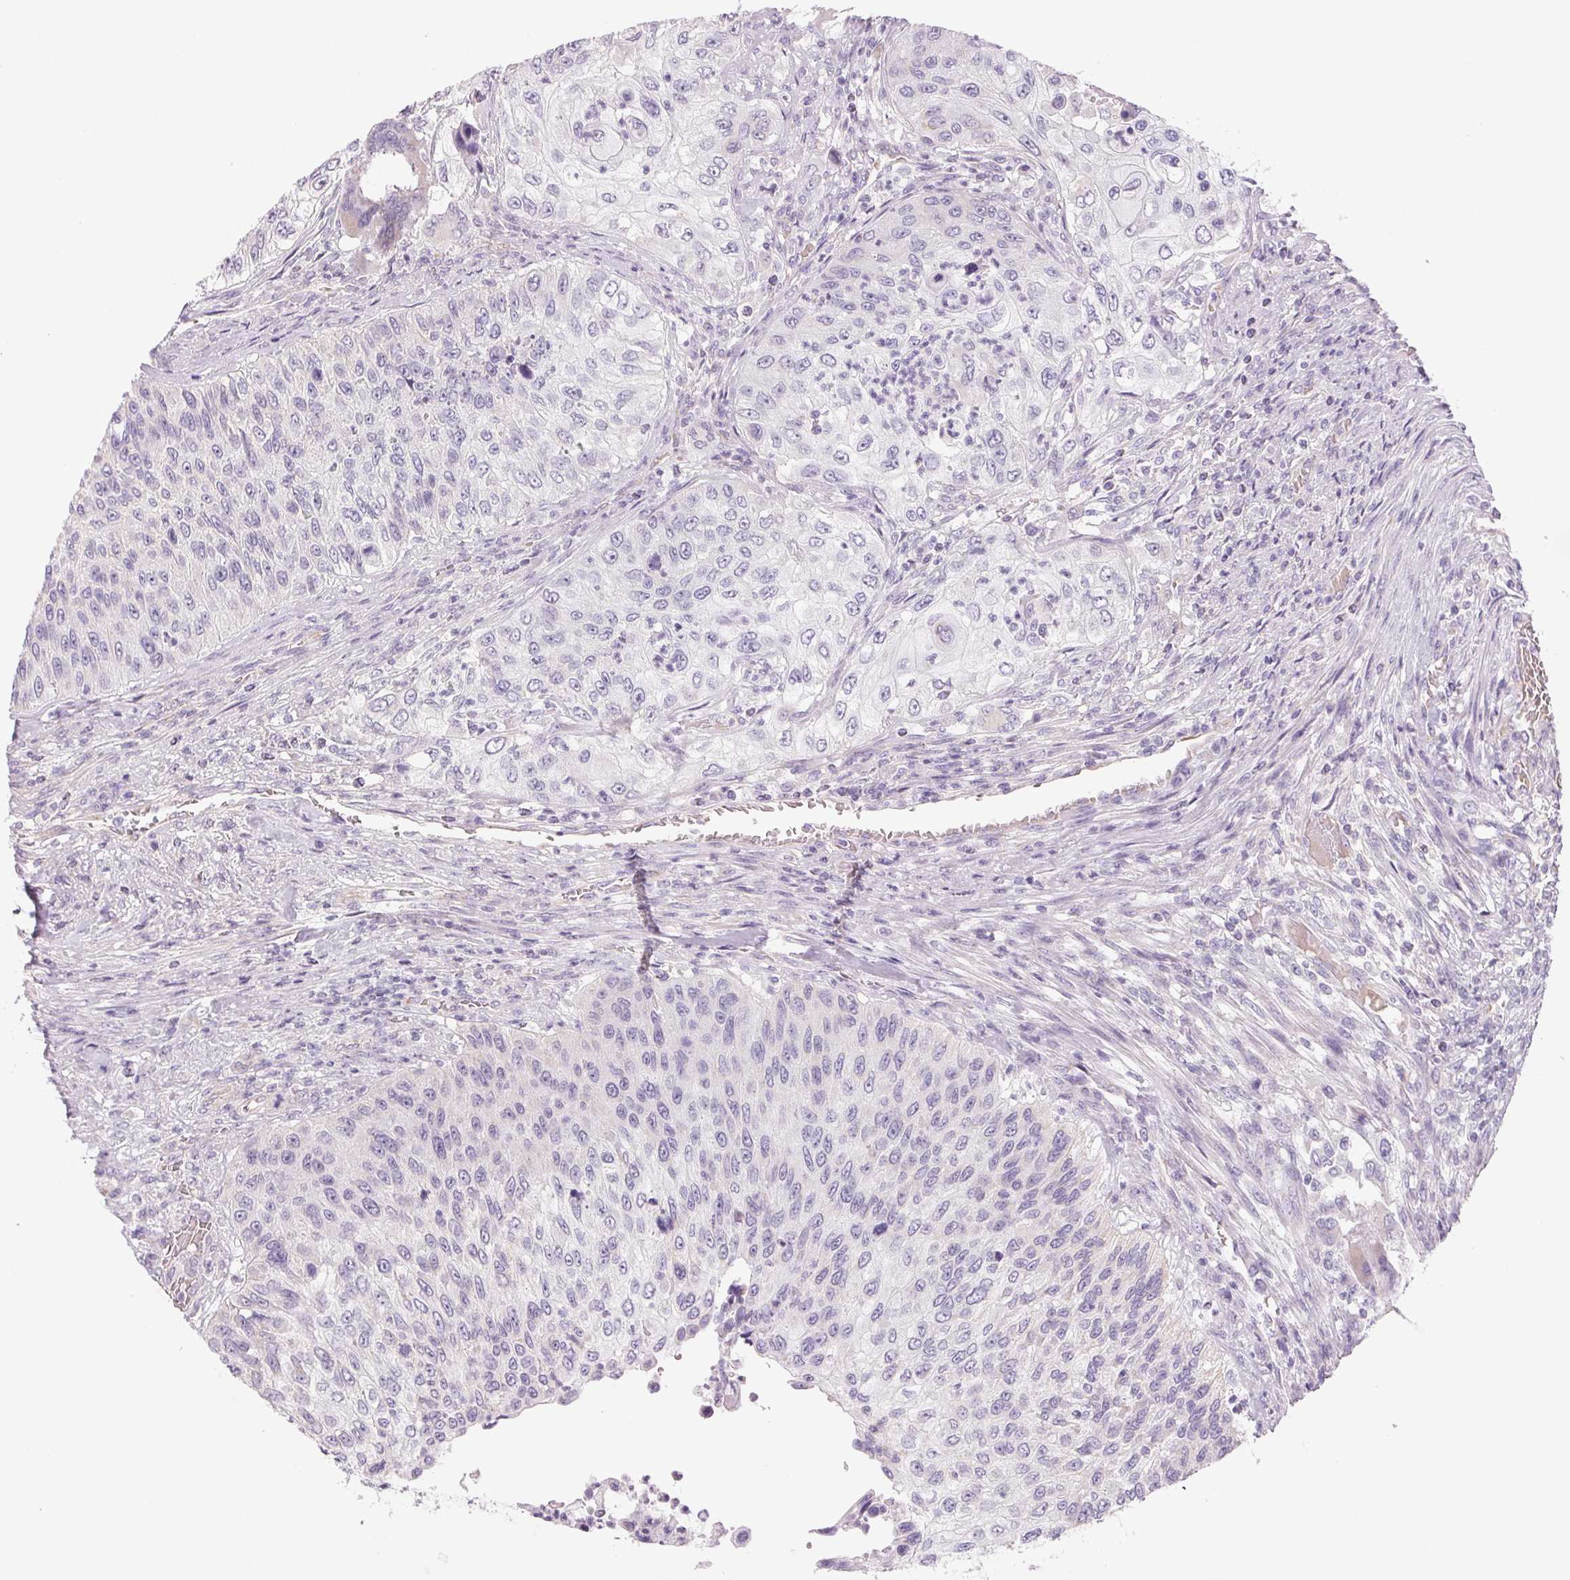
{"staining": {"intensity": "negative", "quantity": "none", "location": "none"}, "tissue": "urothelial cancer", "cell_type": "Tumor cells", "image_type": "cancer", "snomed": [{"axis": "morphology", "description": "Urothelial carcinoma, High grade"}, {"axis": "topography", "description": "Urinary bladder"}], "caption": "High power microscopy micrograph of an immunohistochemistry (IHC) image of urothelial carcinoma (high-grade), revealing no significant staining in tumor cells.", "gene": "SMYD1", "patient": {"sex": "female", "age": 60}}